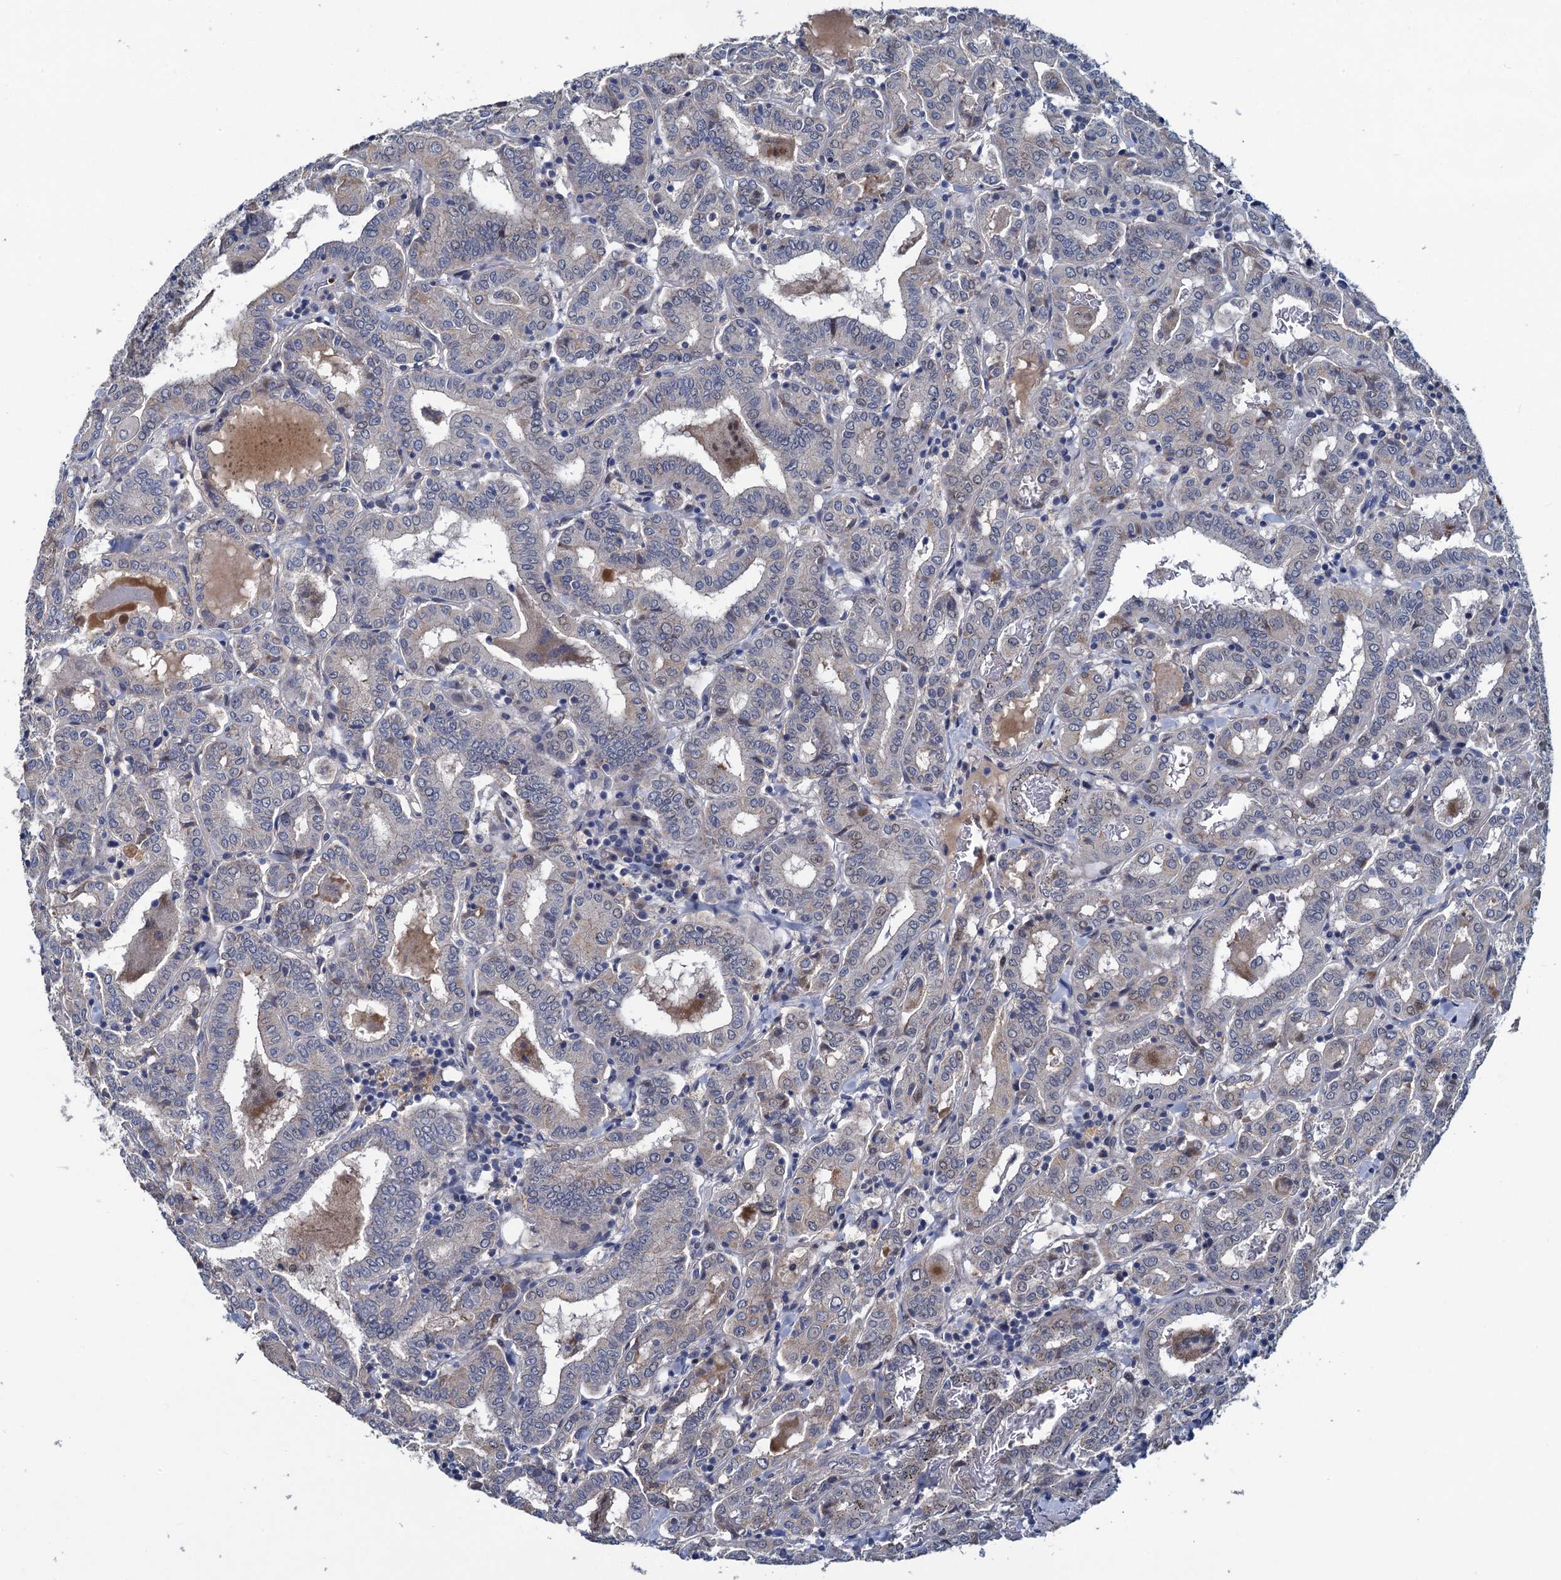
{"staining": {"intensity": "weak", "quantity": "<25%", "location": "nuclear"}, "tissue": "thyroid cancer", "cell_type": "Tumor cells", "image_type": "cancer", "snomed": [{"axis": "morphology", "description": "Papillary adenocarcinoma, NOS"}, {"axis": "topography", "description": "Thyroid gland"}], "caption": "Thyroid cancer (papillary adenocarcinoma) was stained to show a protein in brown. There is no significant expression in tumor cells.", "gene": "ATOSA", "patient": {"sex": "female", "age": 72}}